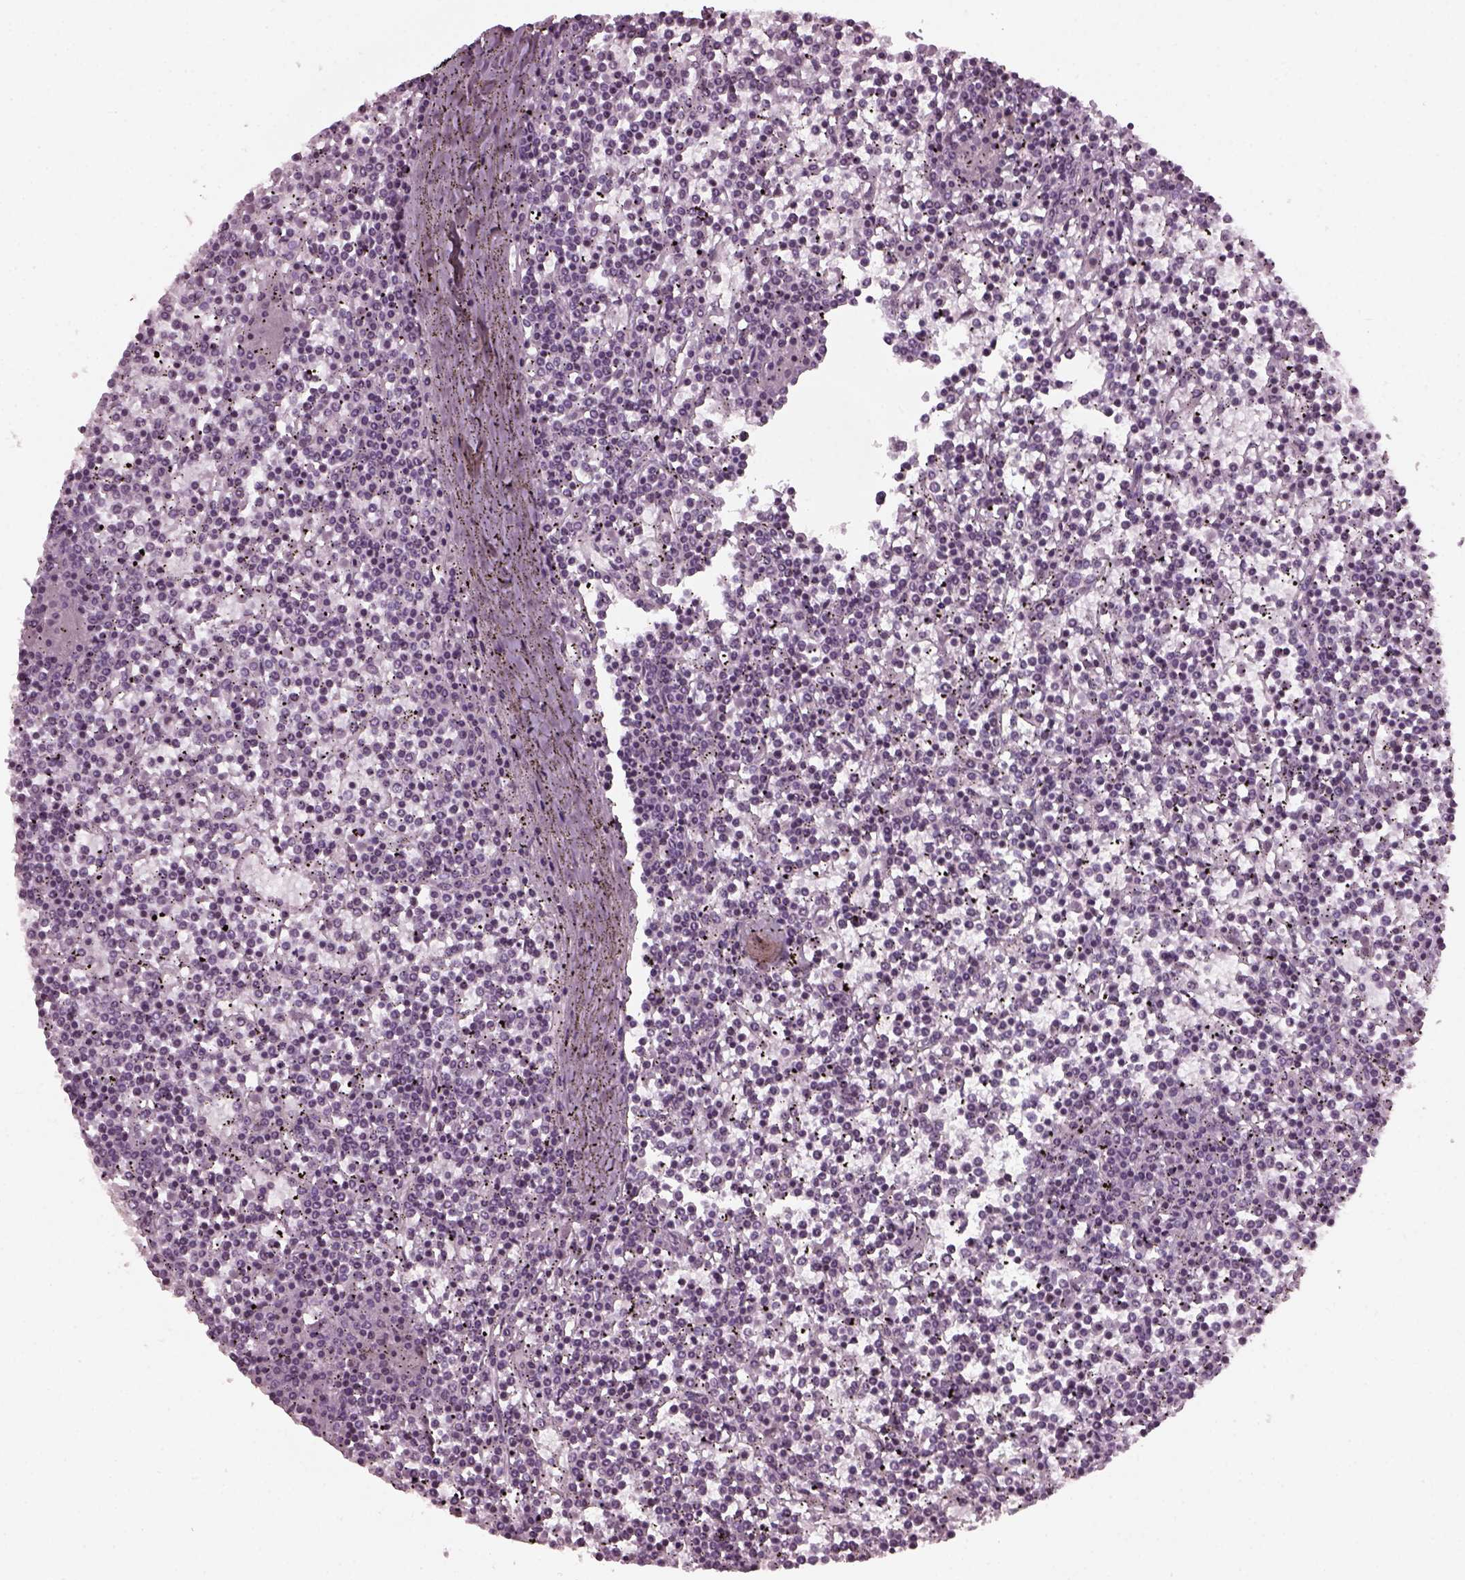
{"staining": {"intensity": "negative", "quantity": "none", "location": "none"}, "tissue": "lymphoma", "cell_type": "Tumor cells", "image_type": "cancer", "snomed": [{"axis": "morphology", "description": "Malignant lymphoma, non-Hodgkin's type, Low grade"}, {"axis": "topography", "description": "Spleen"}], "caption": "Immunohistochemical staining of human lymphoma exhibits no significant expression in tumor cells.", "gene": "DPYSL5", "patient": {"sex": "female", "age": 19}}